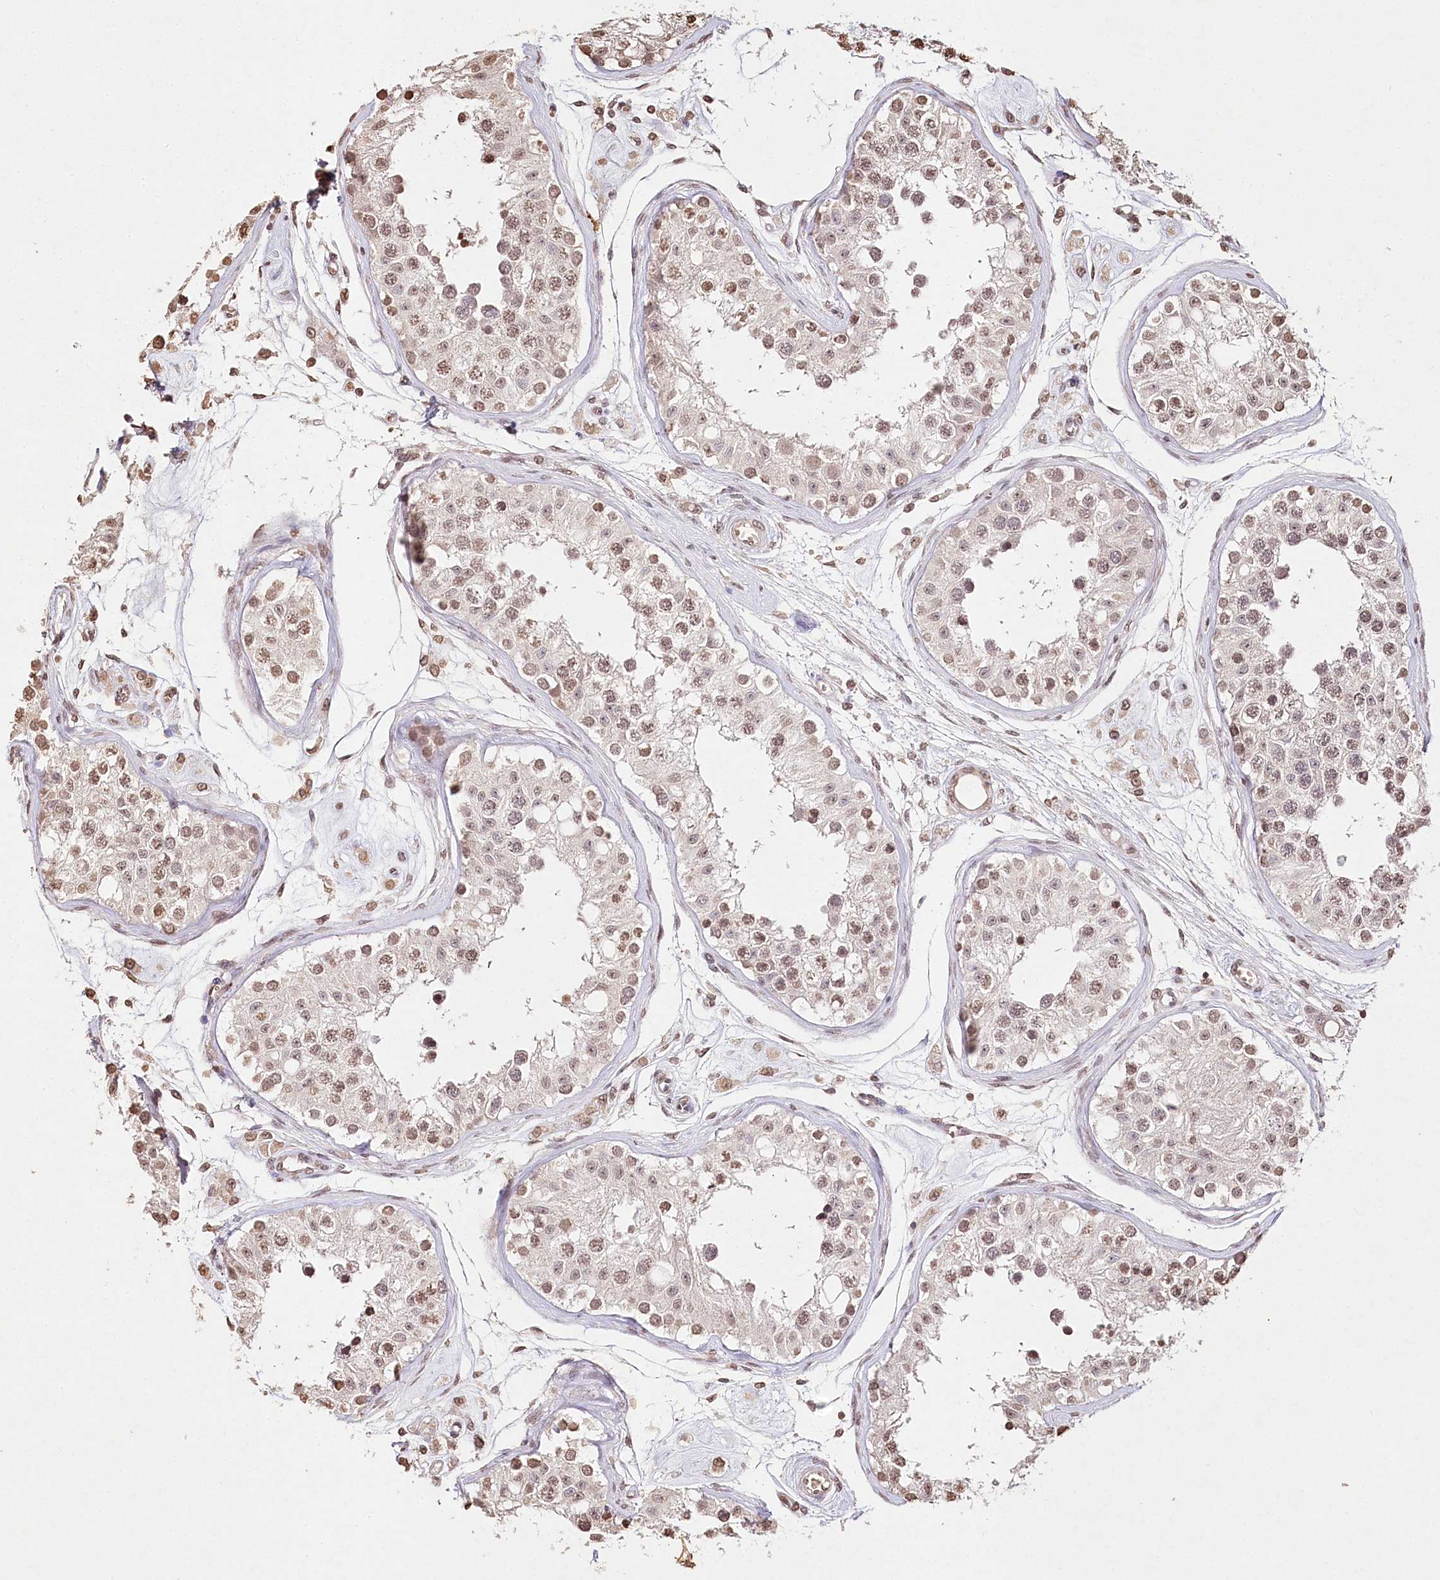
{"staining": {"intensity": "moderate", "quantity": ">75%", "location": "nuclear"}, "tissue": "testis", "cell_type": "Cells in seminiferous ducts", "image_type": "normal", "snomed": [{"axis": "morphology", "description": "Normal tissue, NOS"}, {"axis": "morphology", "description": "Adenocarcinoma, metastatic, NOS"}, {"axis": "topography", "description": "Testis"}], "caption": "About >75% of cells in seminiferous ducts in benign testis exhibit moderate nuclear protein staining as visualized by brown immunohistochemical staining.", "gene": "DMXL1", "patient": {"sex": "male", "age": 26}}